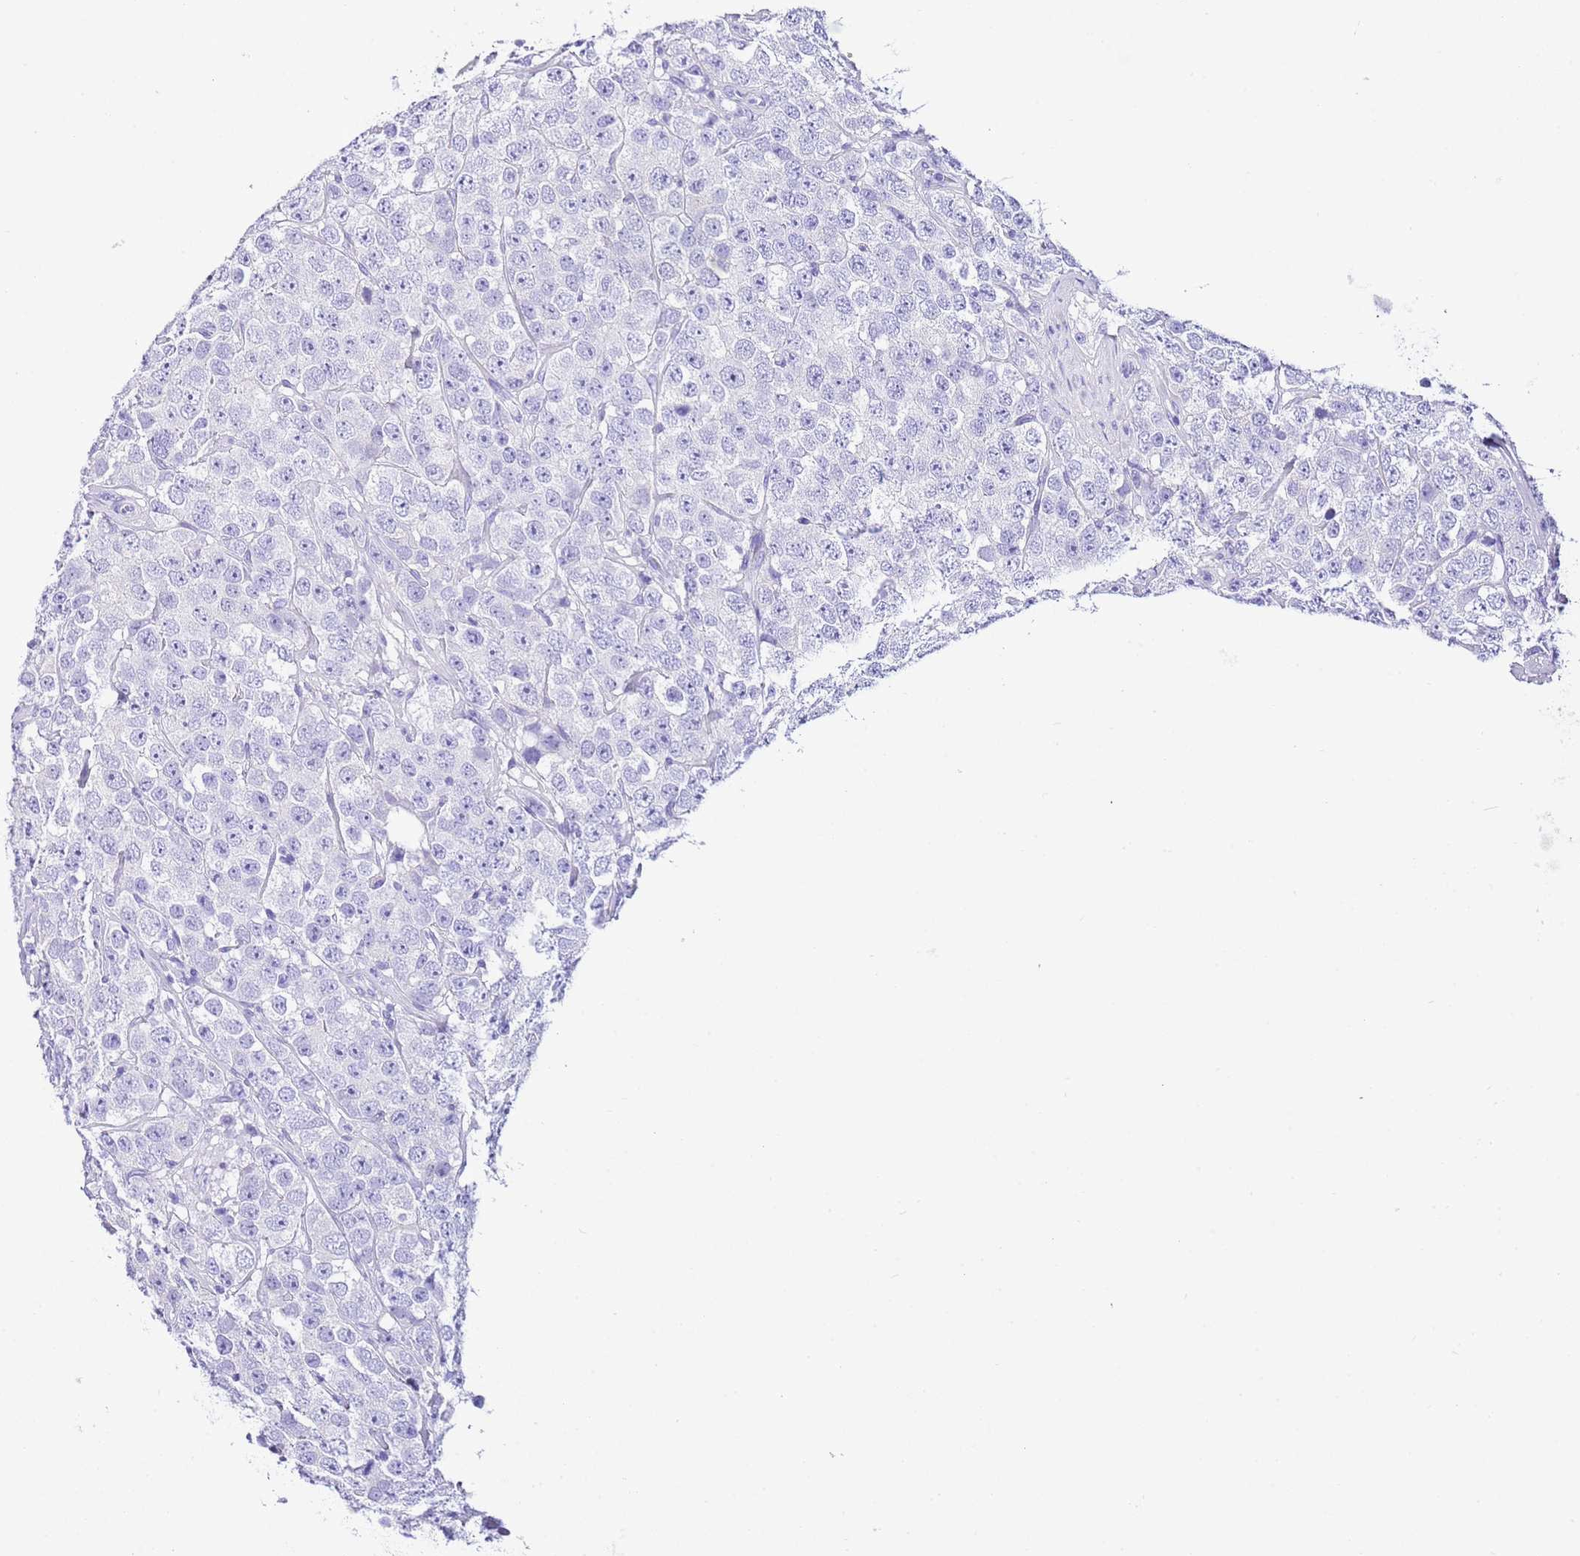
{"staining": {"intensity": "negative", "quantity": "none", "location": "none"}, "tissue": "testis cancer", "cell_type": "Tumor cells", "image_type": "cancer", "snomed": [{"axis": "morphology", "description": "Seminoma, NOS"}, {"axis": "topography", "description": "Testis"}], "caption": "Immunohistochemistry of human testis cancer shows no positivity in tumor cells.", "gene": "KCNC1", "patient": {"sex": "male", "age": 28}}